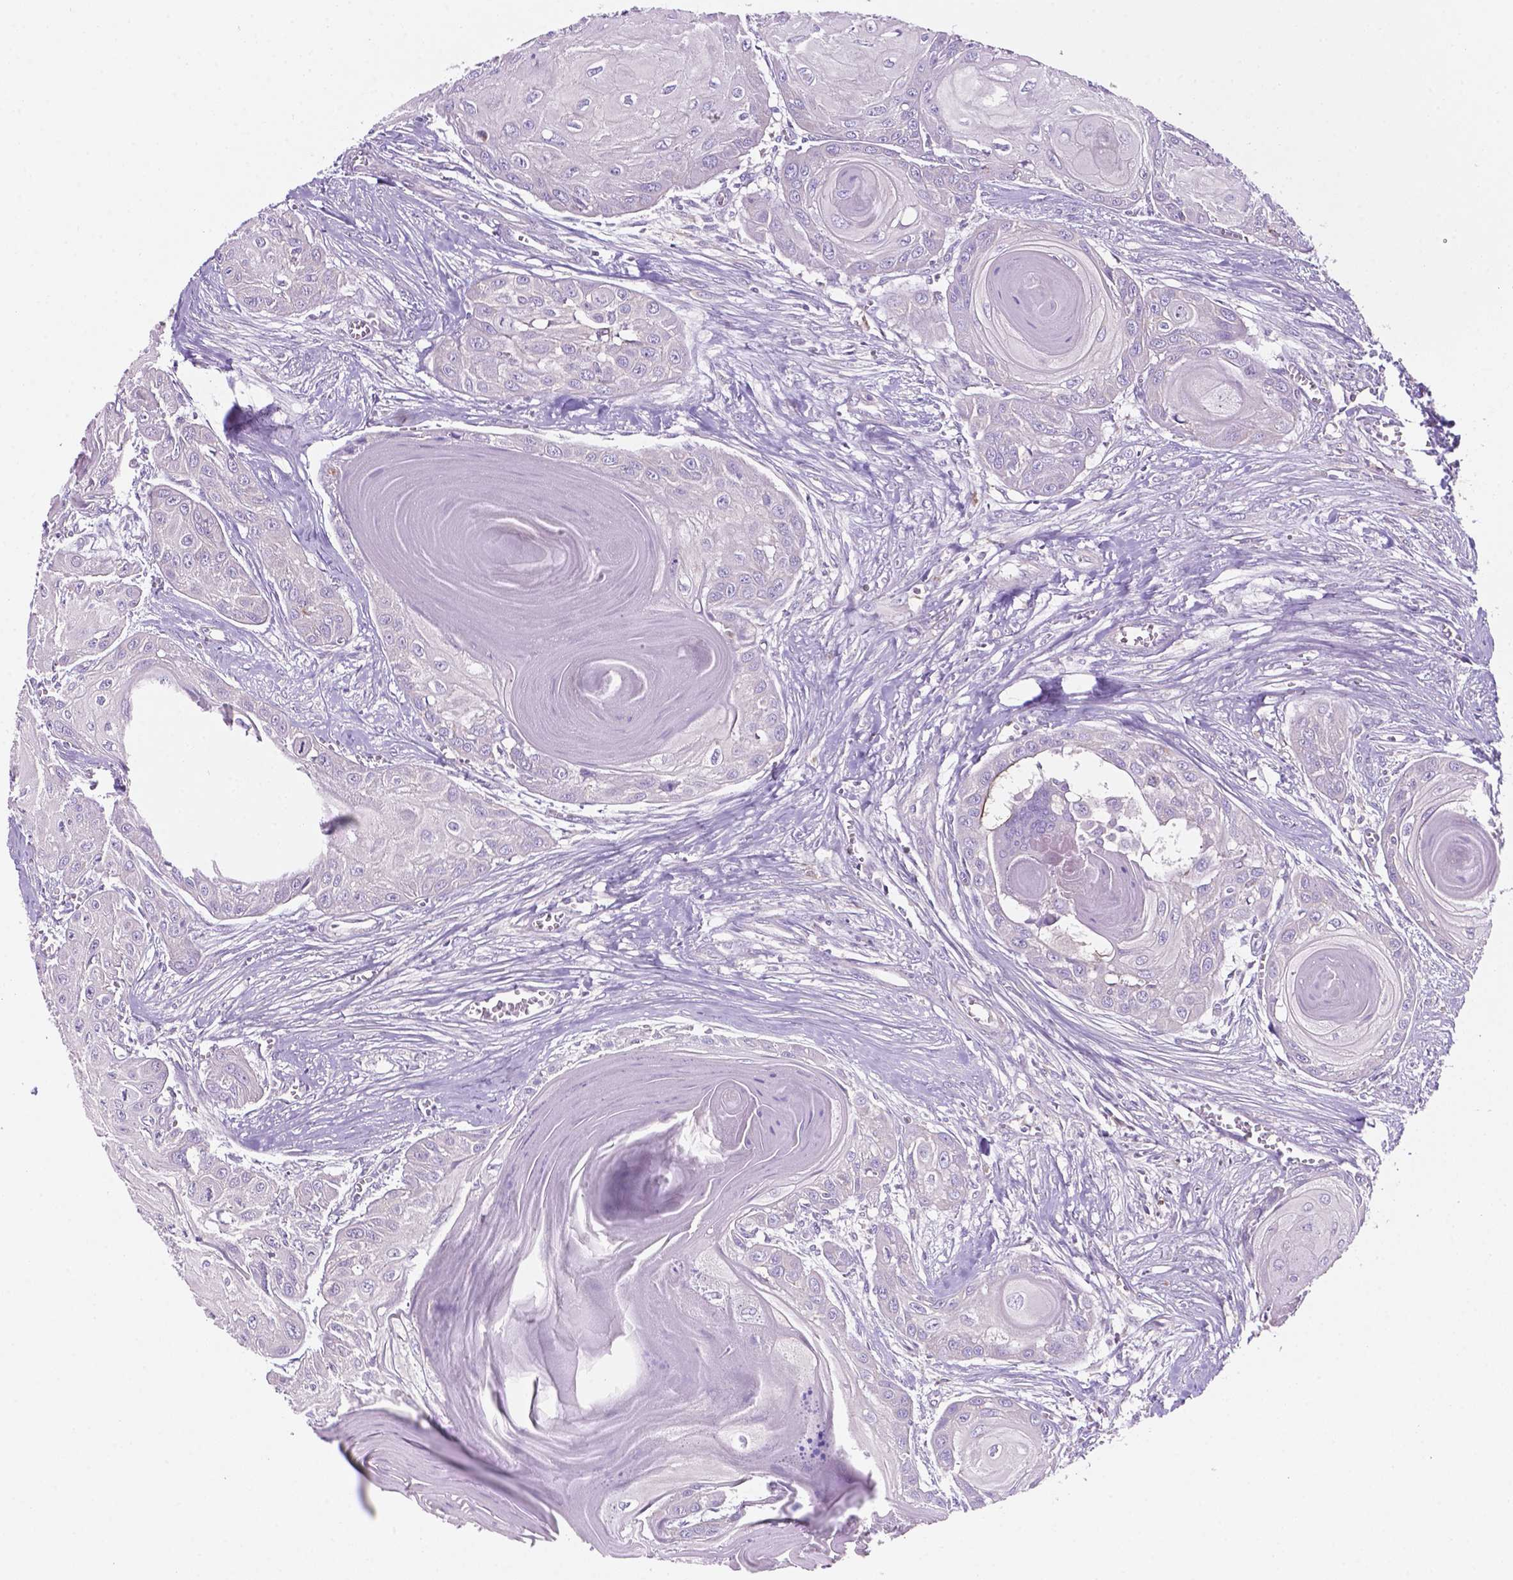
{"staining": {"intensity": "negative", "quantity": "none", "location": "none"}, "tissue": "head and neck cancer", "cell_type": "Tumor cells", "image_type": "cancer", "snomed": [{"axis": "morphology", "description": "Squamous cell carcinoma, NOS"}, {"axis": "topography", "description": "Oral tissue"}, {"axis": "topography", "description": "Head-Neck"}], "caption": "A high-resolution image shows IHC staining of head and neck cancer (squamous cell carcinoma), which reveals no significant staining in tumor cells.", "gene": "MKRN2OS", "patient": {"sex": "male", "age": 71}}